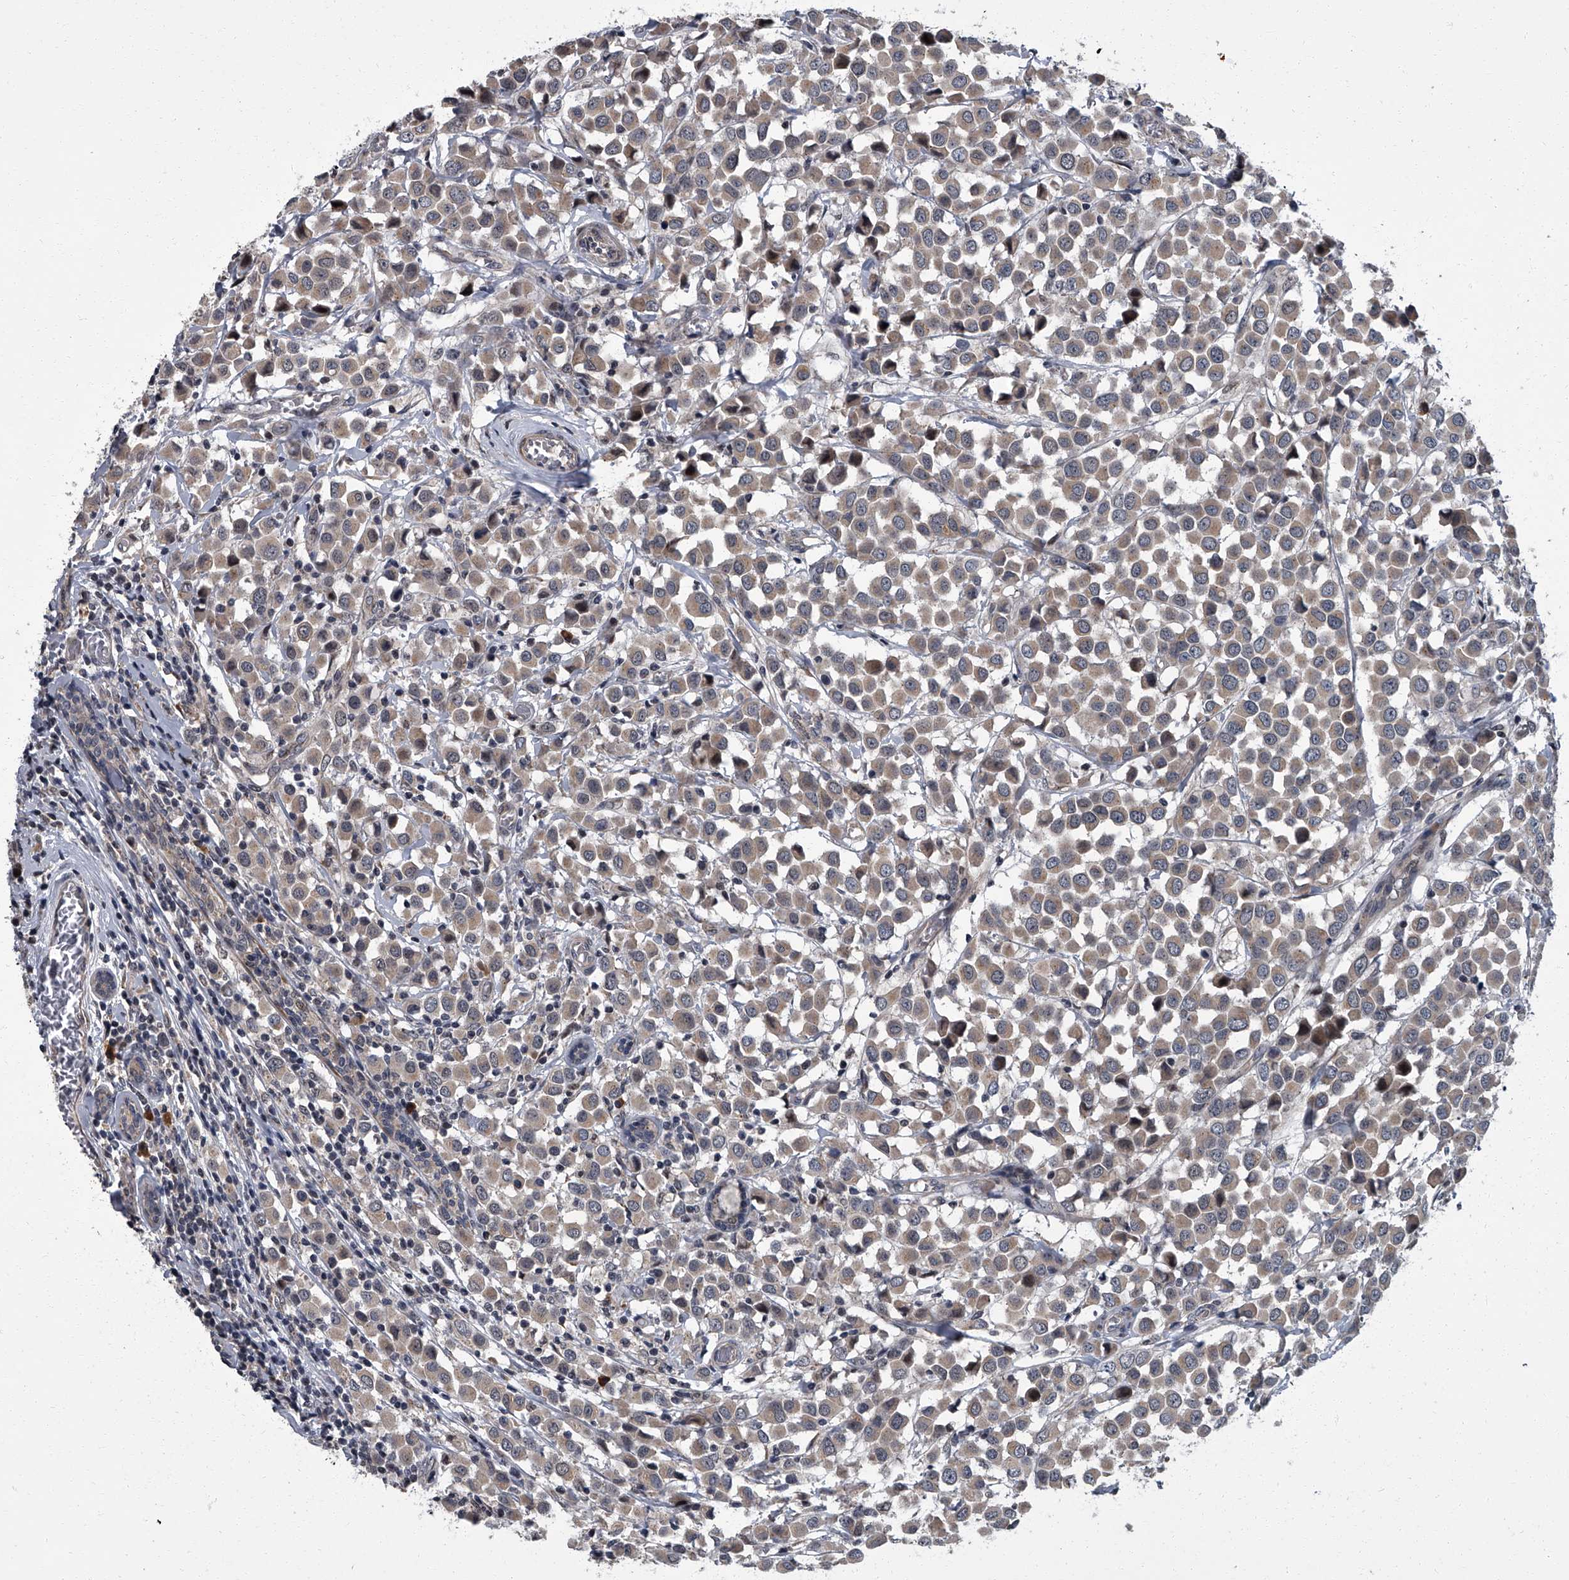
{"staining": {"intensity": "weak", "quantity": ">75%", "location": "cytoplasmic/membranous"}, "tissue": "breast cancer", "cell_type": "Tumor cells", "image_type": "cancer", "snomed": [{"axis": "morphology", "description": "Duct carcinoma"}, {"axis": "topography", "description": "Breast"}], "caption": "High-magnification brightfield microscopy of breast cancer (invasive ductal carcinoma) stained with DAB (3,3'-diaminobenzidine) (brown) and counterstained with hematoxylin (blue). tumor cells exhibit weak cytoplasmic/membranous positivity is appreciated in approximately>75% of cells.", "gene": "ZNF274", "patient": {"sex": "female", "age": 61}}